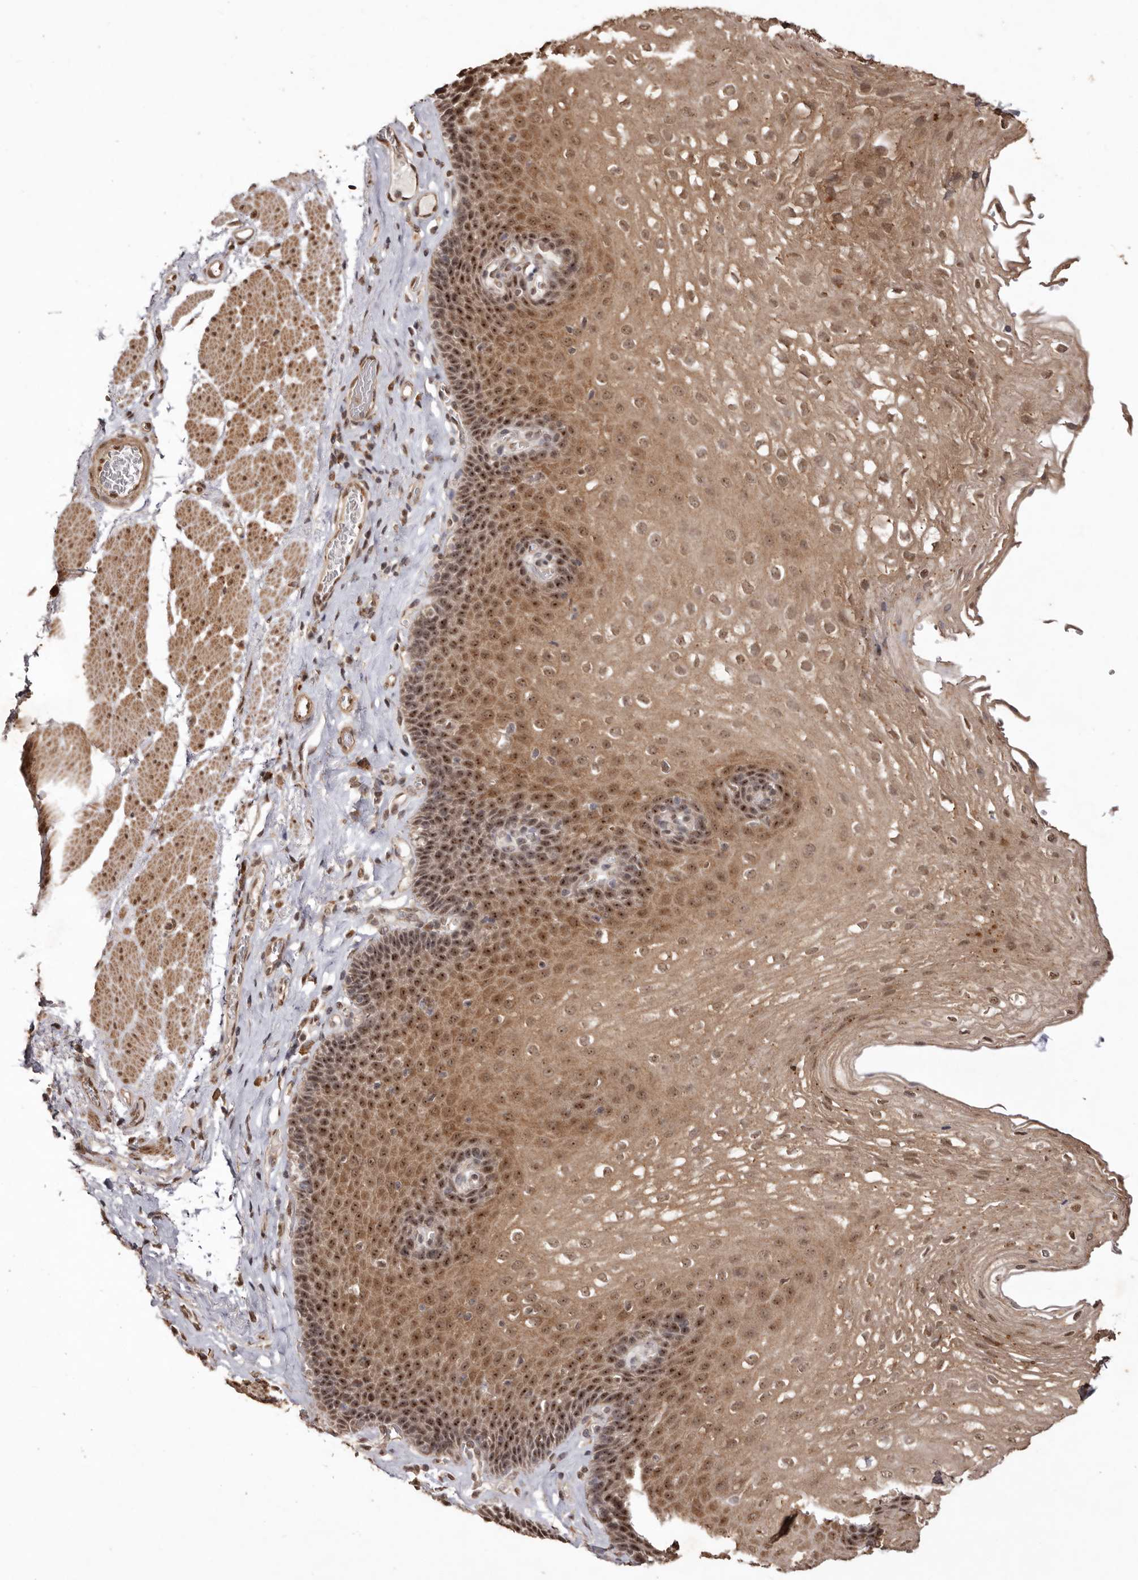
{"staining": {"intensity": "moderate", "quantity": ">75%", "location": "cytoplasmic/membranous,nuclear"}, "tissue": "esophagus", "cell_type": "Squamous epithelial cells", "image_type": "normal", "snomed": [{"axis": "morphology", "description": "Normal tissue, NOS"}, {"axis": "topography", "description": "Esophagus"}], "caption": "This micrograph displays normal esophagus stained with immunohistochemistry to label a protein in brown. The cytoplasmic/membranous,nuclear of squamous epithelial cells show moderate positivity for the protein. Nuclei are counter-stained blue.", "gene": "NOTCH1", "patient": {"sex": "female", "age": 66}}